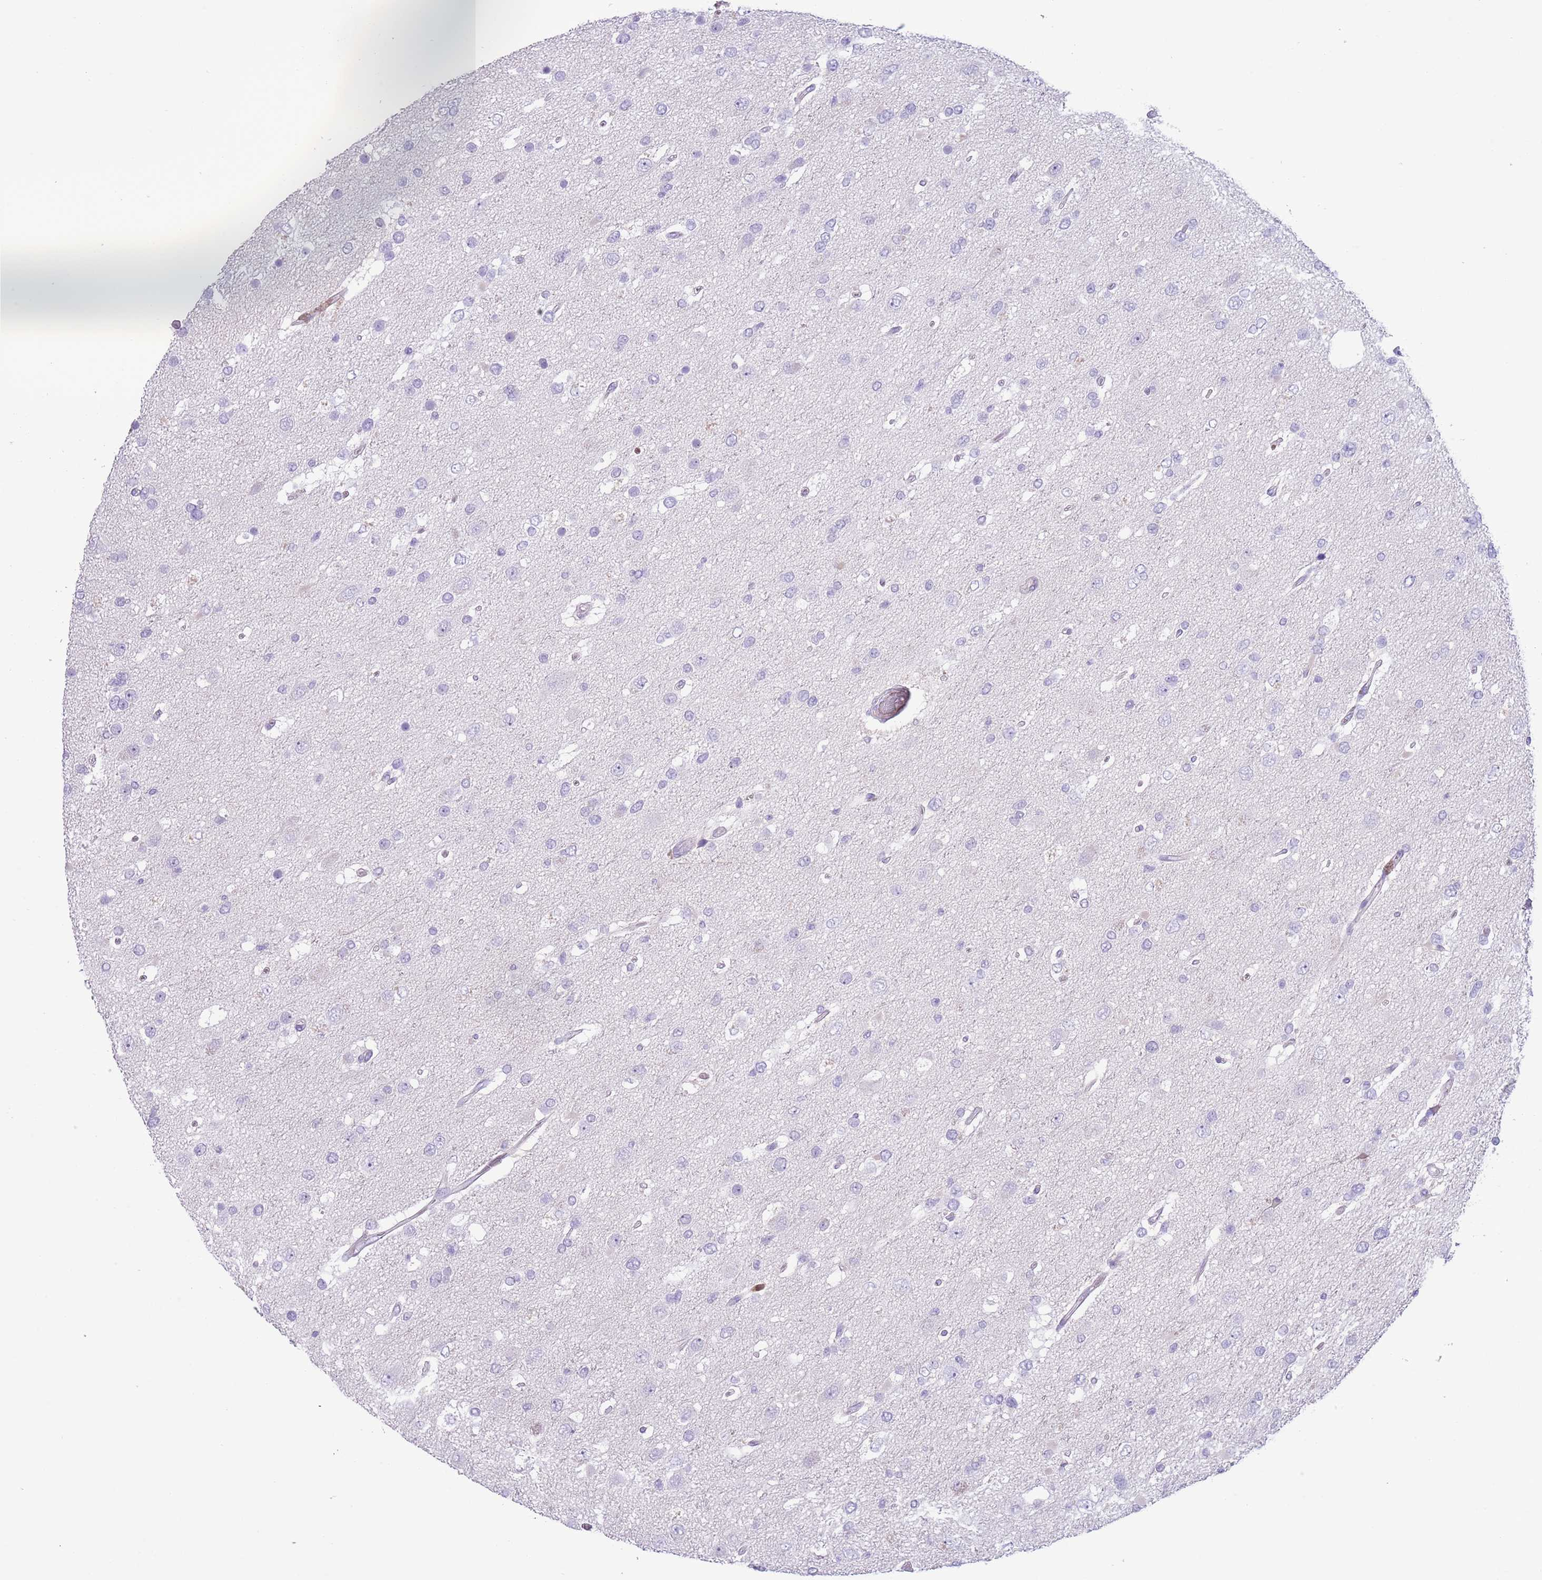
{"staining": {"intensity": "negative", "quantity": "none", "location": "none"}, "tissue": "glioma", "cell_type": "Tumor cells", "image_type": "cancer", "snomed": [{"axis": "morphology", "description": "Glioma, malignant, High grade"}, {"axis": "topography", "description": "Brain"}], "caption": "Immunohistochemistry of high-grade glioma (malignant) displays no expression in tumor cells.", "gene": "OR6M1", "patient": {"sex": "male", "age": 53}}